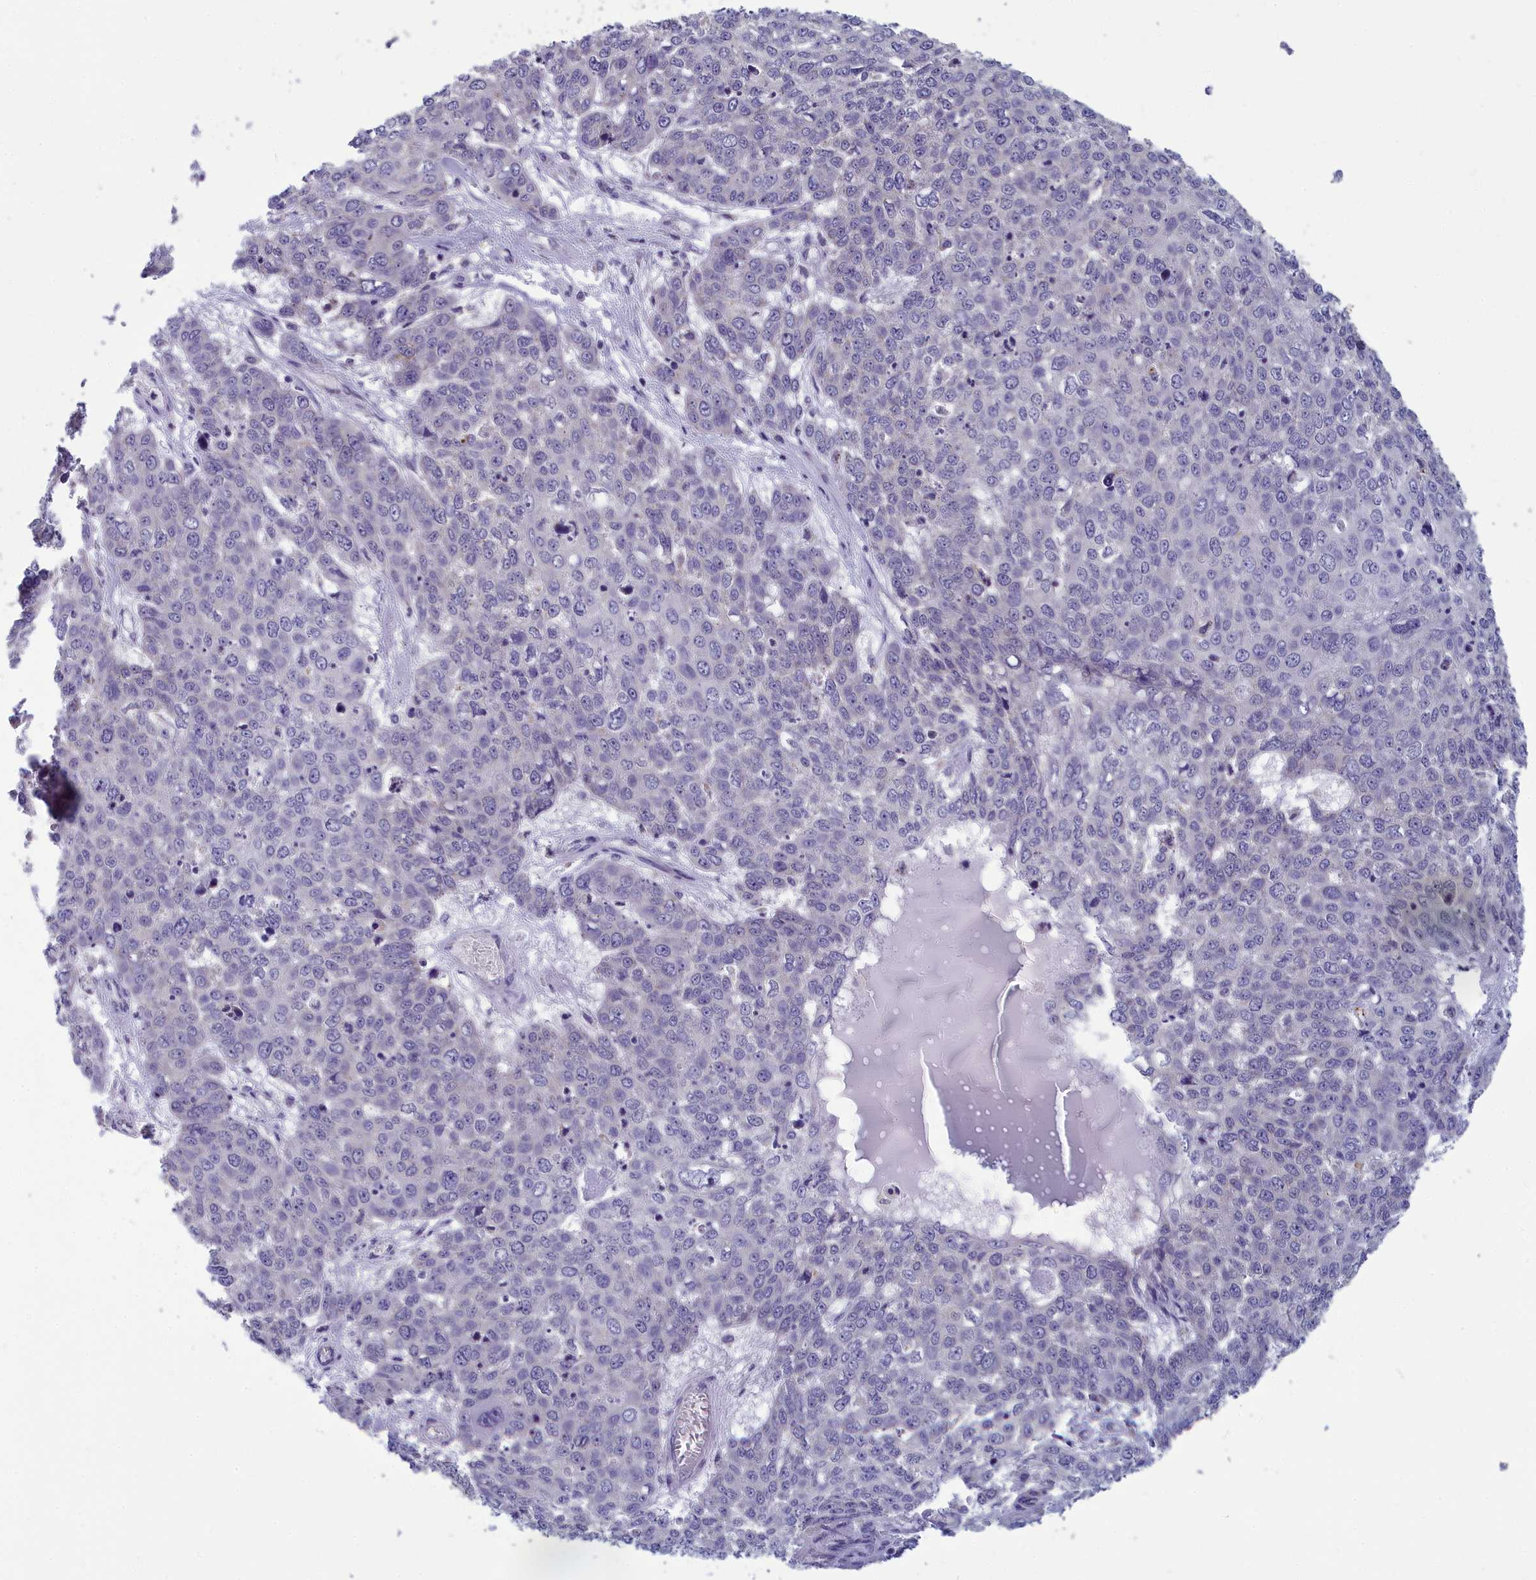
{"staining": {"intensity": "negative", "quantity": "none", "location": "none"}, "tissue": "skin cancer", "cell_type": "Tumor cells", "image_type": "cancer", "snomed": [{"axis": "morphology", "description": "Squamous cell carcinoma, NOS"}, {"axis": "topography", "description": "Skin"}], "caption": "This is an immunohistochemistry (IHC) image of skin cancer. There is no staining in tumor cells.", "gene": "MRI1", "patient": {"sex": "male", "age": 71}}